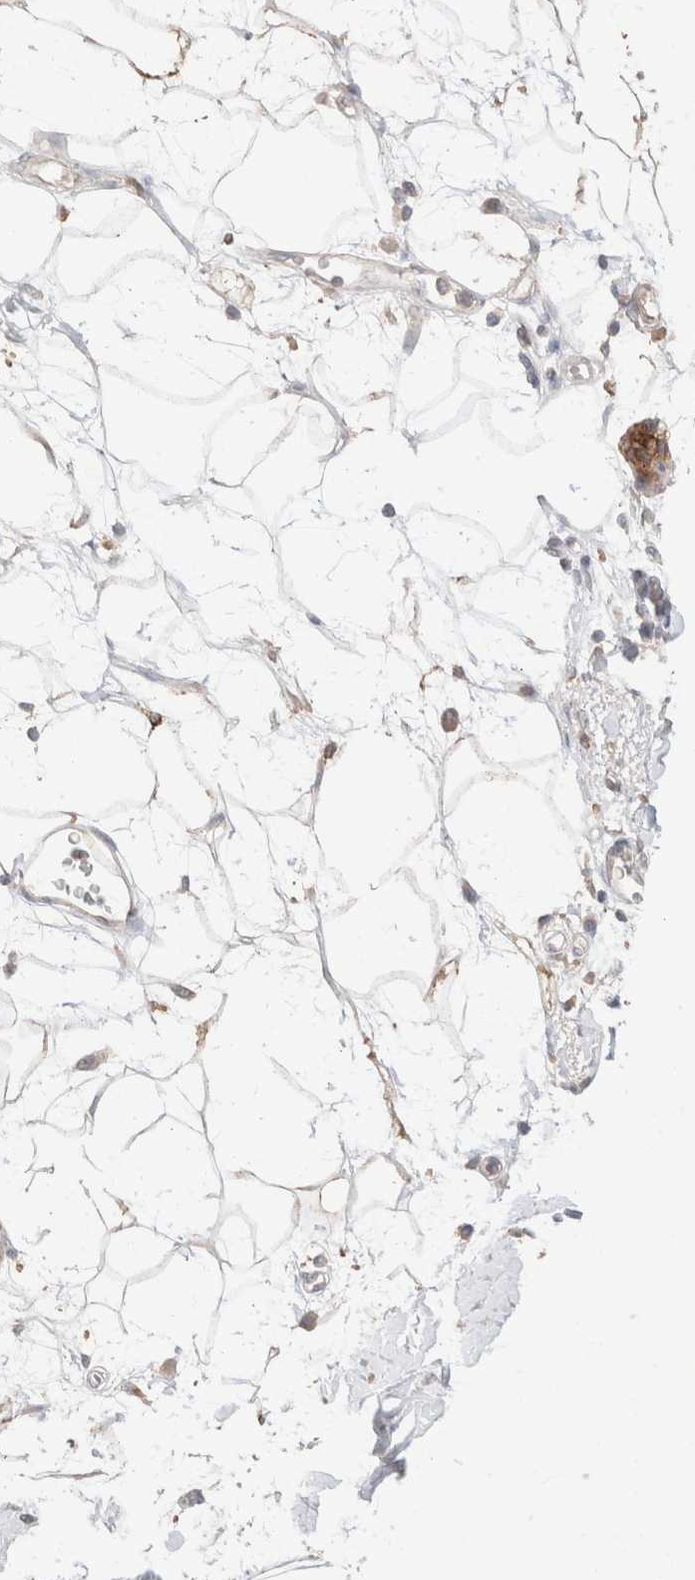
{"staining": {"intensity": "negative", "quantity": "none", "location": "none"}, "tissue": "adipose tissue", "cell_type": "Adipocytes", "image_type": "normal", "snomed": [{"axis": "morphology", "description": "Normal tissue, NOS"}, {"axis": "morphology", "description": "Adenocarcinoma, NOS"}, {"axis": "topography", "description": "Duodenum"}, {"axis": "topography", "description": "Peripheral nerve tissue"}], "caption": "Protein analysis of normal adipose tissue displays no significant positivity in adipocytes.", "gene": "TRIM41", "patient": {"sex": "female", "age": 60}}